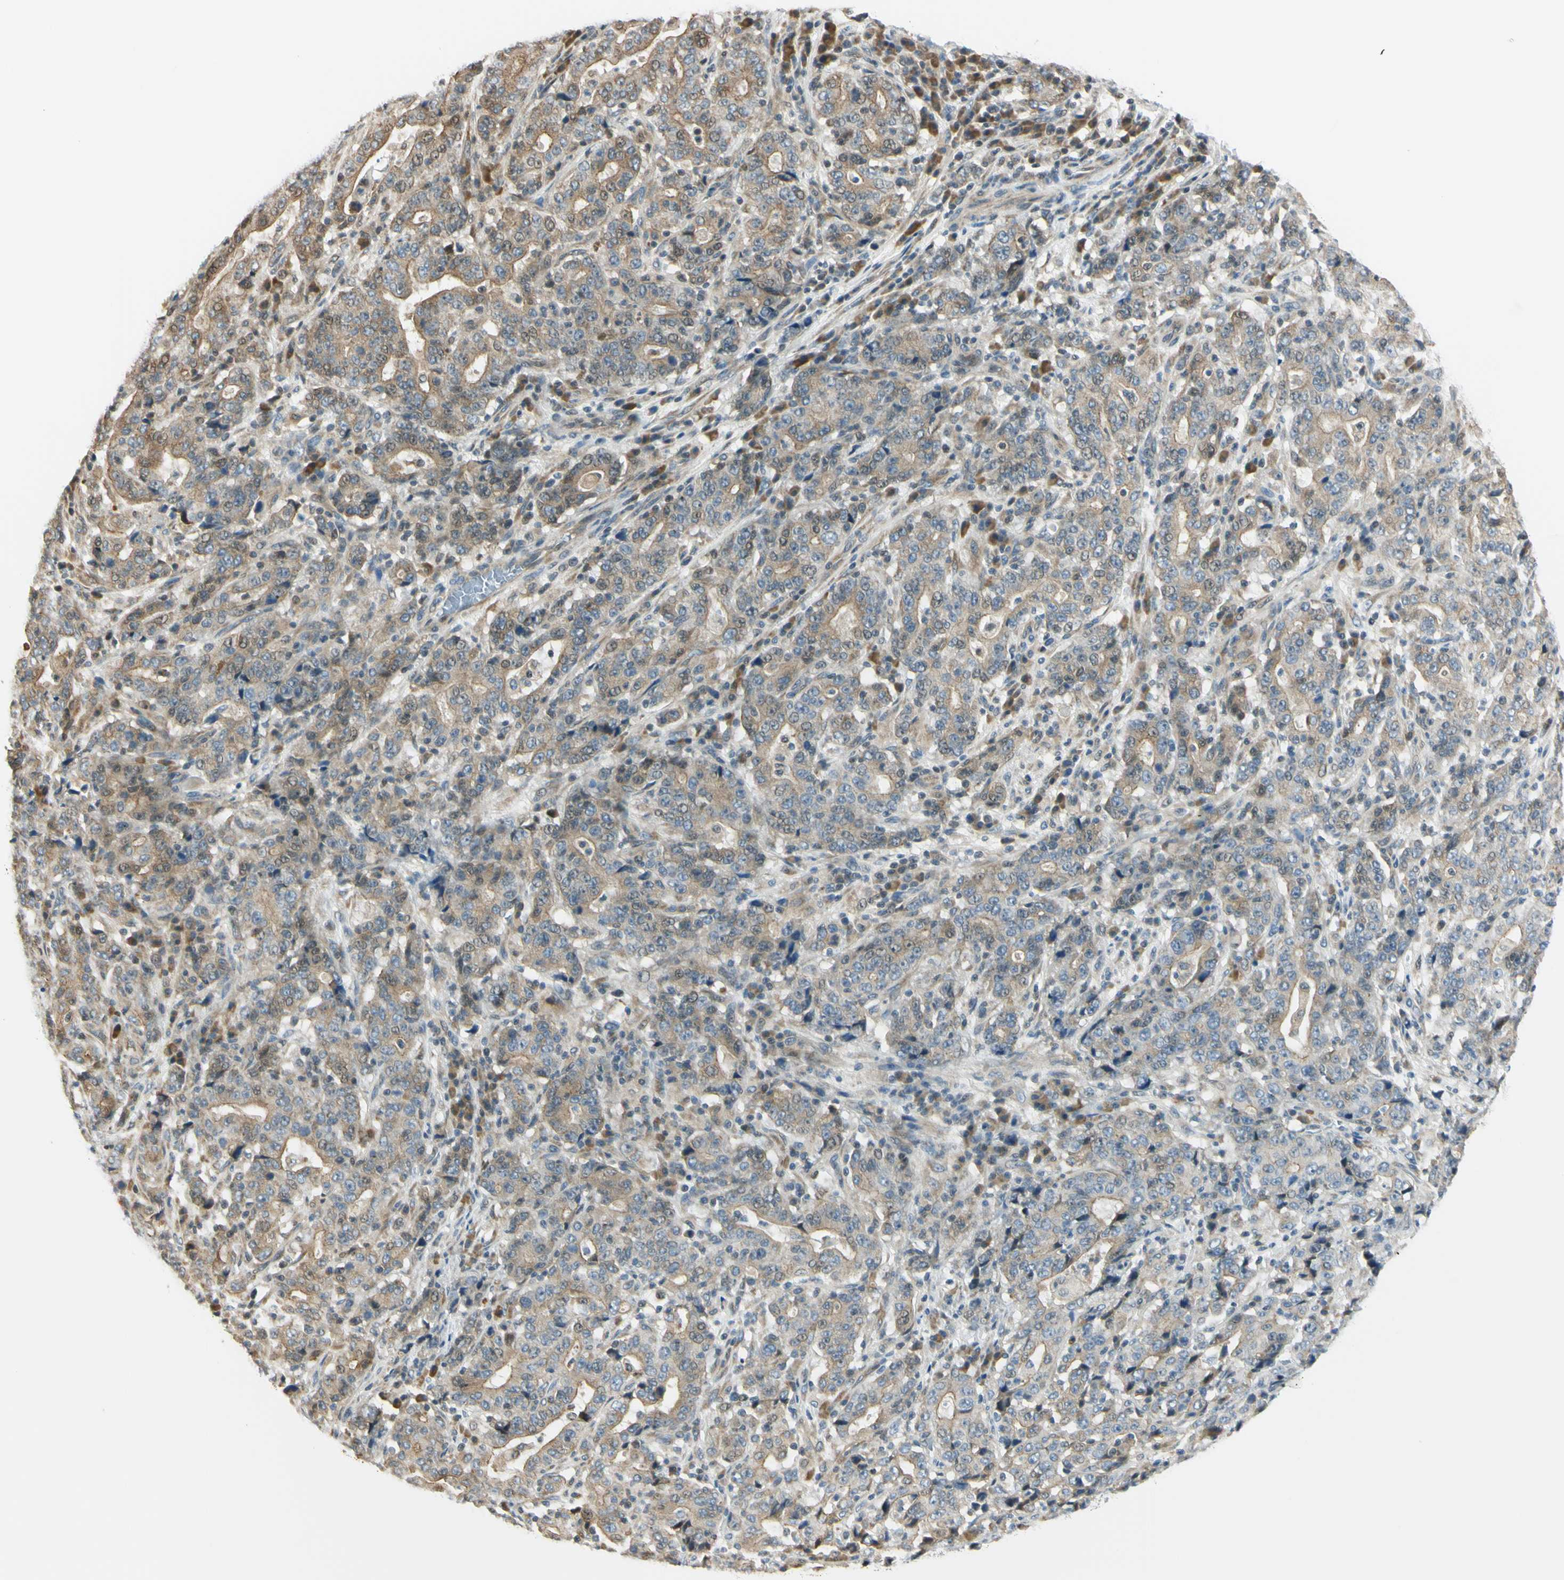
{"staining": {"intensity": "weak", "quantity": ">75%", "location": "cytoplasmic/membranous"}, "tissue": "stomach cancer", "cell_type": "Tumor cells", "image_type": "cancer", "snomed": [{"axis": "morphology", "description": "Normal tissue, NOS"}, {"axis": "morphology", "description": "Adenocarcinoma, NOS"}, {"axis": "topography", "description": "Stomach, upper"}, {"axis": "topography", "description": "Stomach"}], "caption": "Tumor cells reveal low levels of weak cytoplasmic/membranous staining in approximately >75% of cells in stomach adenocarcinoma. (IHC, brightfield microscopy, high magnification).", "gene": "NPDC1", "patient": {"sex": "male", "age": 59}}